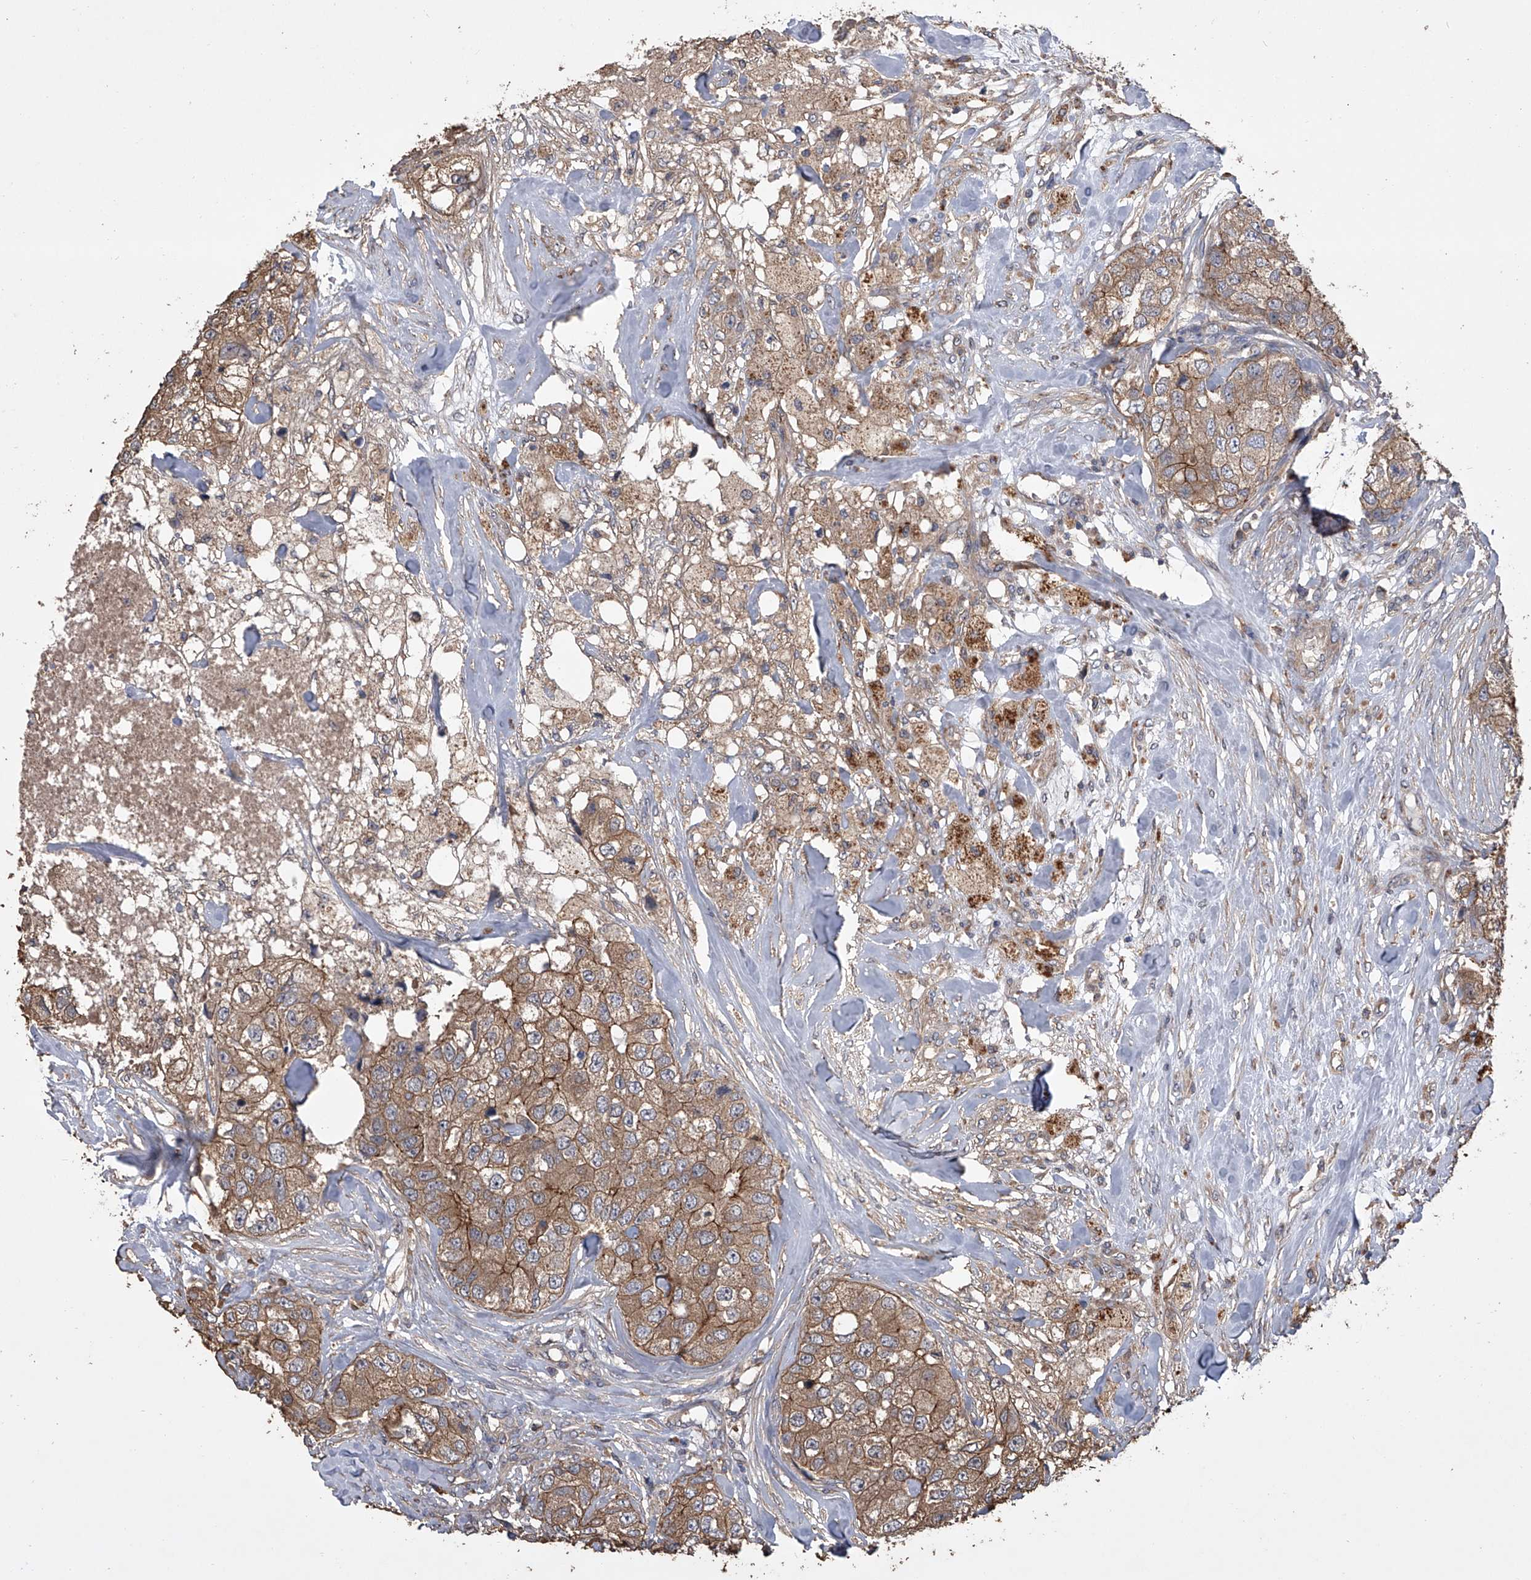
{"staining": {"intensity": "moderate", "quantity": ">75%", "location": "cytoplasmic/membranous"}, "tissue": "breast cancer", "cell_type": "Tumor cells", "image_type": "cancer", "snomed": [{"axis": "morphology", "description": "Duct carcinoma"}, {"axis": "topography", "description": "Breast"}], "caption": "This is an image of IHC staining of breast intraductal carcinoma, which shows moderate staining in the cytoplasmic/membranous of tumor cells.", "gene": "ZNF343", "patient": {"sex": "female", "age": 62}}